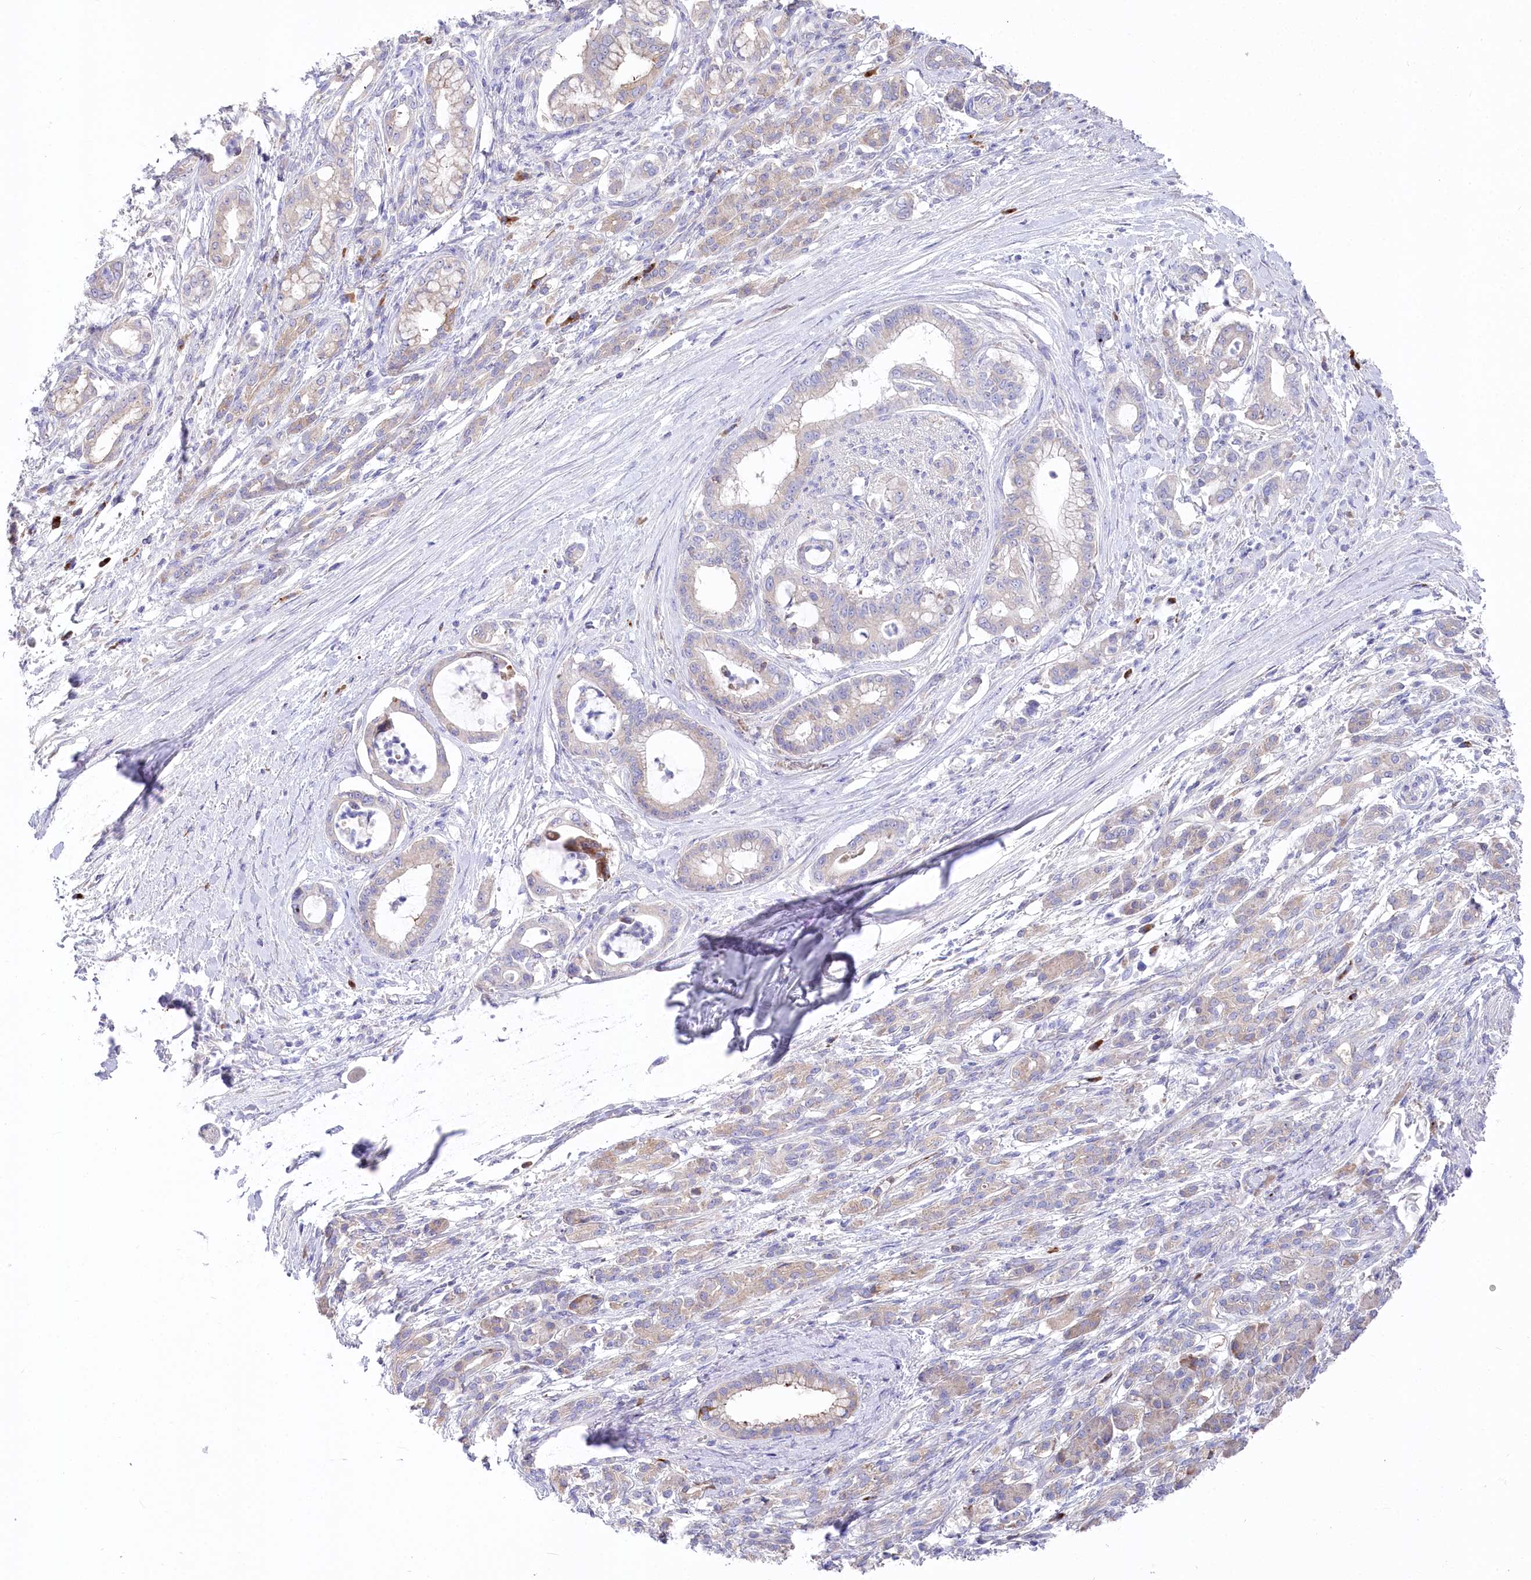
{"staining": {"intensity": "negative", "quantity": "none", "location": "none"}, "tissue": "pancreatic cancer", "cell_type": "Tumor cells", "image_type": "cancer", "snomed": [{"axis": "morphology", "description": "Adenocarcinoma, NOS"}, {"axis": "topography", "description": "Pancreas"}], "caption": "Immunohistochemistry micrograph of neoplastic tissue: pancreatic cancer (adenocarcinoma) stained with DAB shows no significant protein expression in tumor cells. (IHC, brightfield microscopy, high magnification).", "gene": "POGLUT1", "patient": {"sex": "female", "age": 55}}